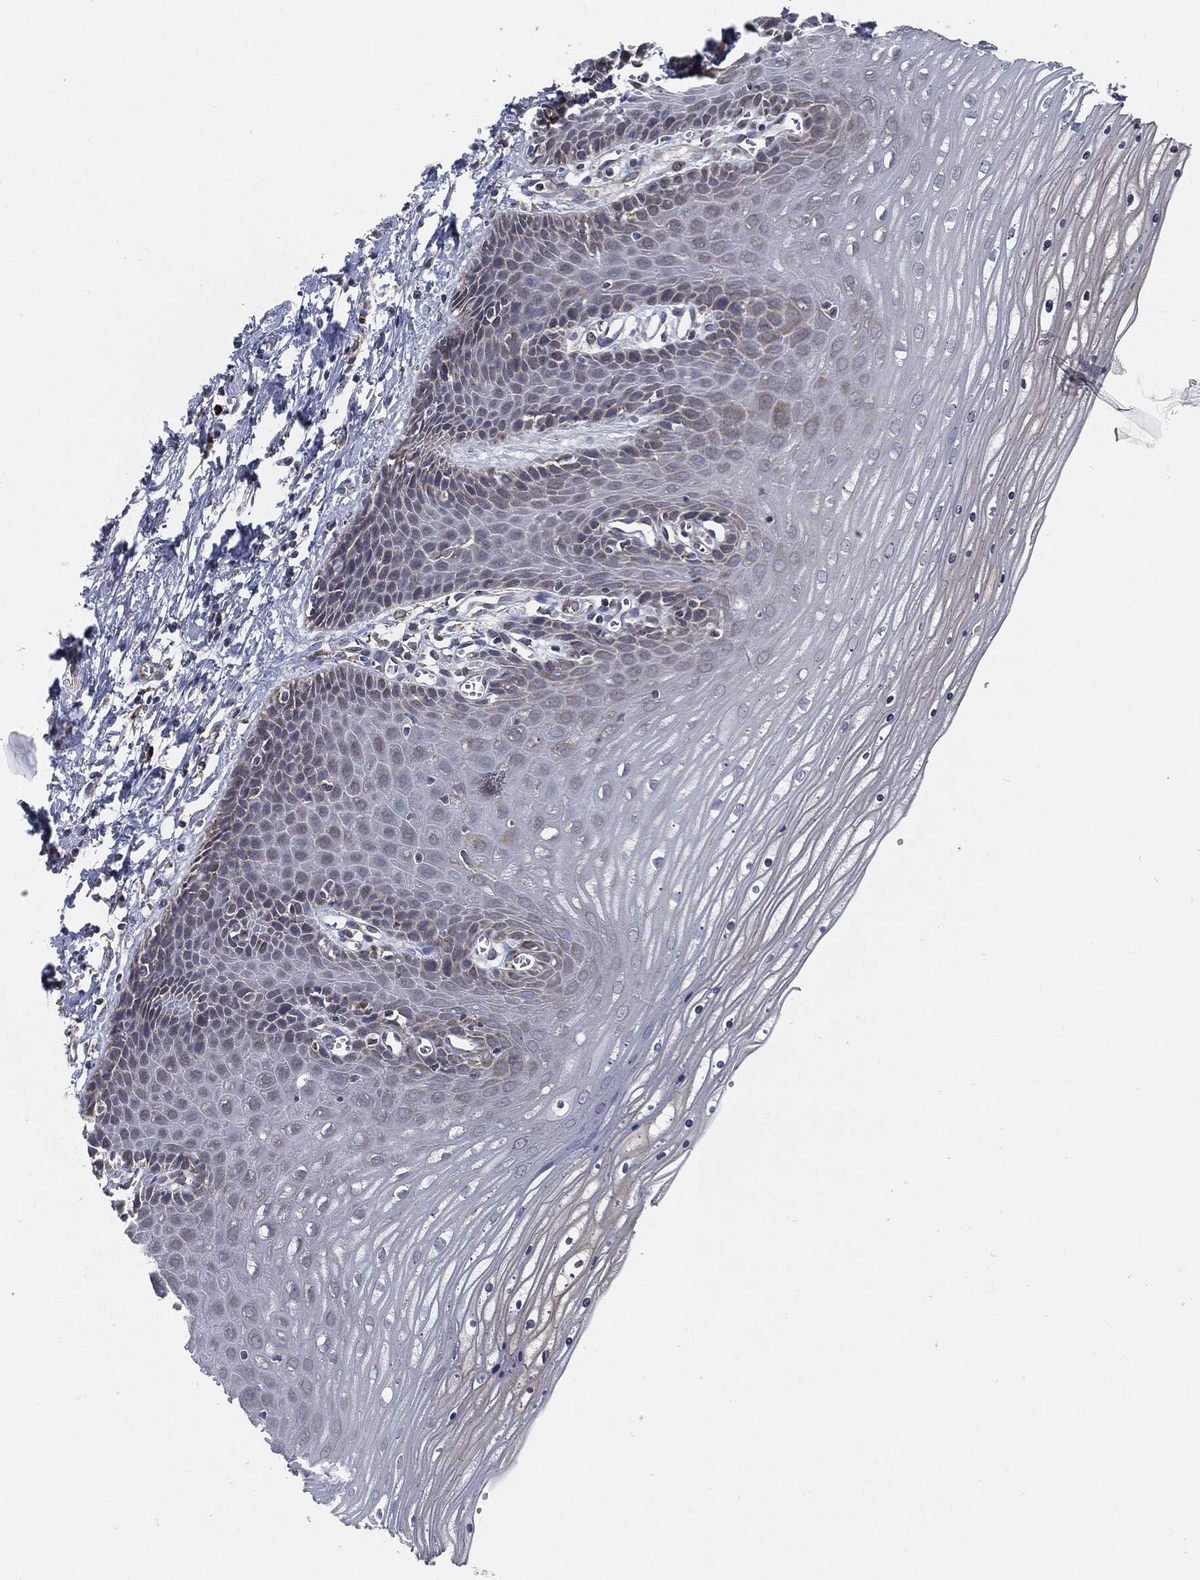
{"staining": {"intensity": "weak", "quantity": ">75%", "location": "cytoplasmic/membranous"}, "tissue": "cervix", "cell_type": "Glandular cells", "image_type": "normal", "snomed": [{"axis": "morphology", "description": "Normal tissue, NOS"}, {"axis": "topography", "description": "Cervix"}], "caption": "Weak cytoplasmic/membranous protein staining is present in approximately >75% of glandular cells in cervix.", "gene": "PRDX4", "patient": {"sex": "female", "age": 35}}